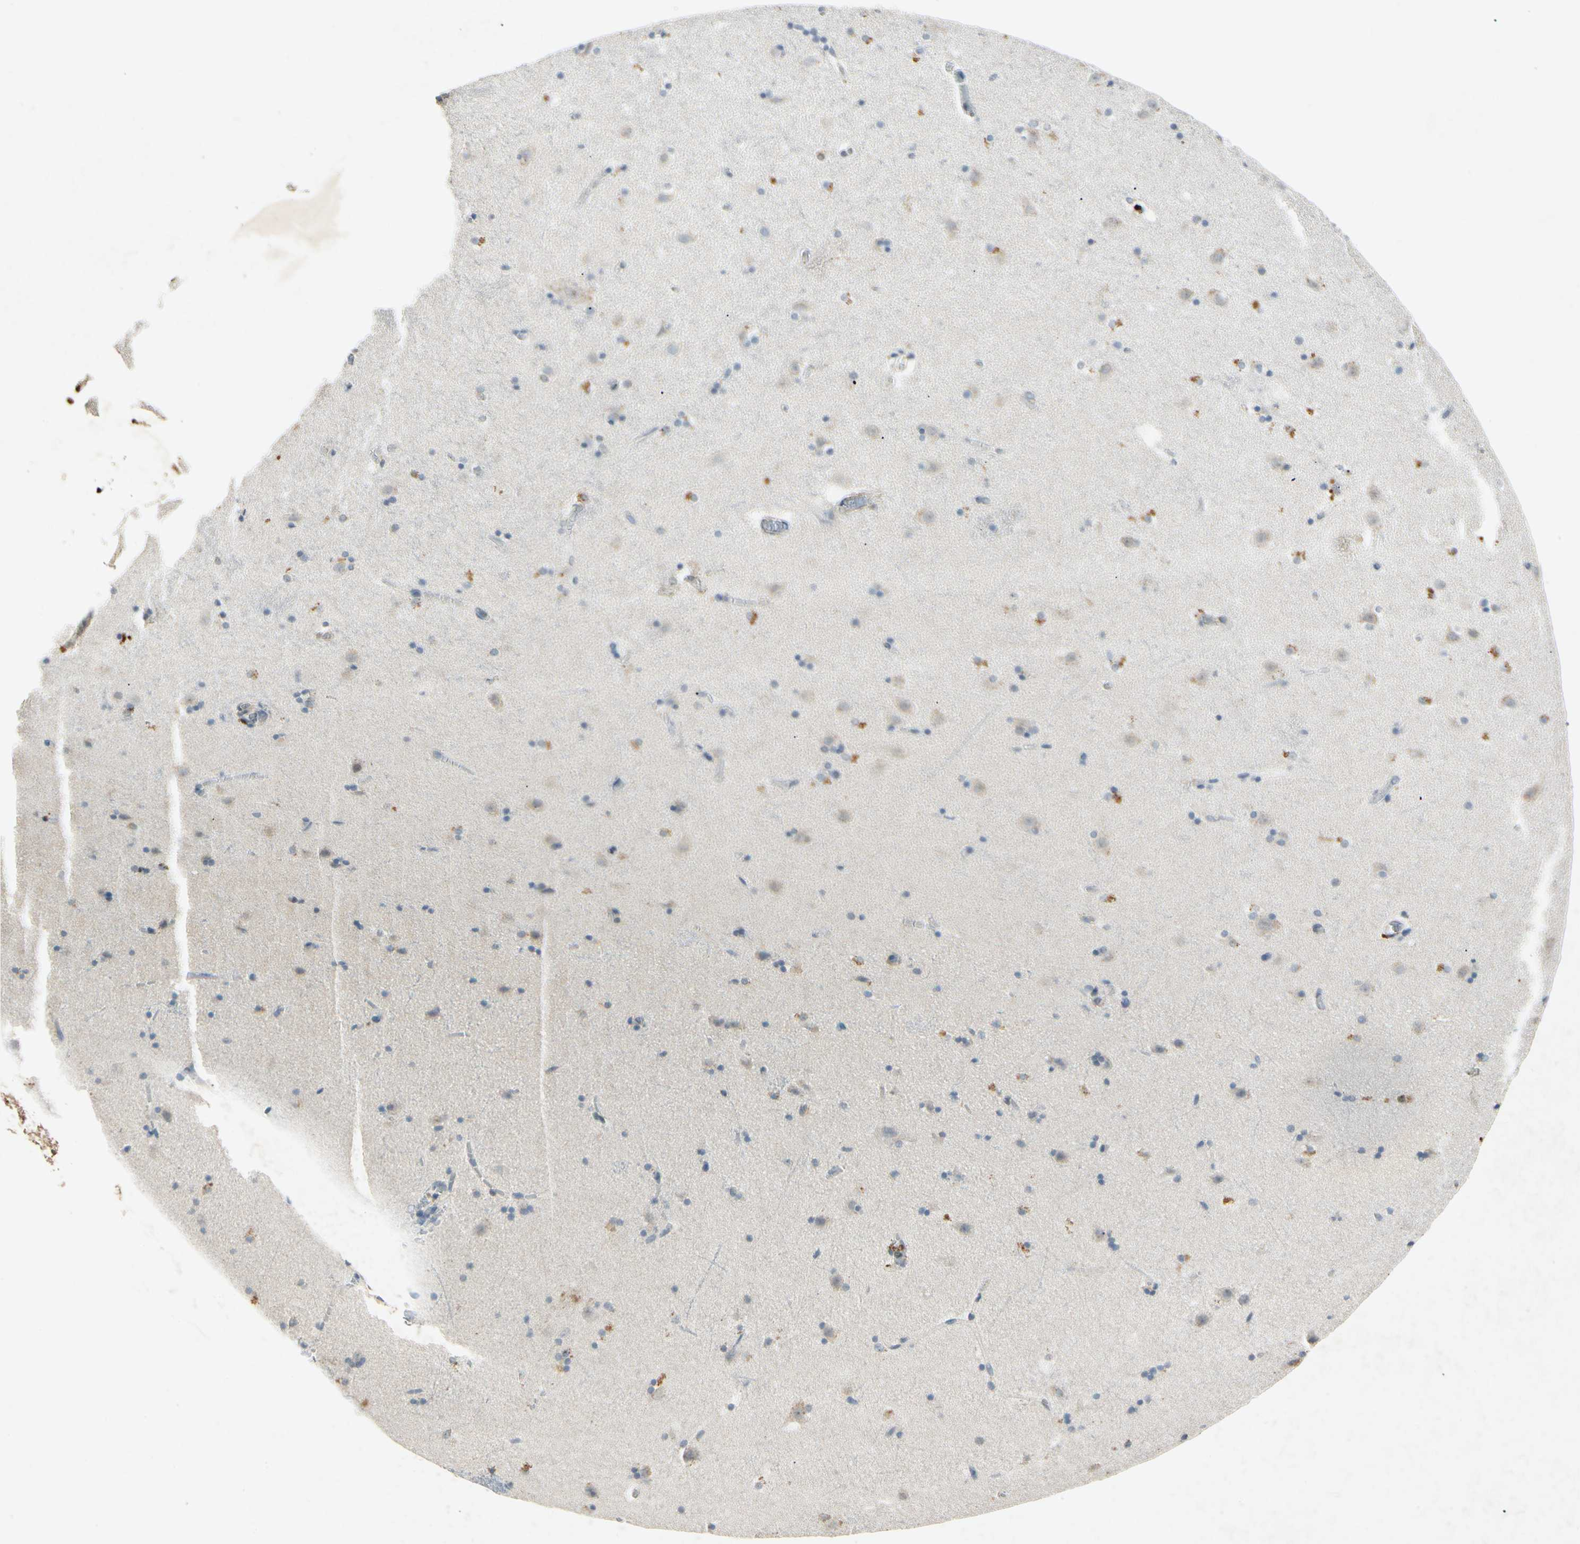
{"staining": {"intensity": "weak", "quantity": "25%-75%", "location": "cytoplasmic/membranous"}, "tissue": "caudate", "cell_type": "Glial cells", "image_type": "normal", "snomed": [{"axis": "morphology", "description": "Normal tissue, NOS"}, {"axis": "topography", "description": "Lateral ventricle wall"}], "caption": "A brown stain labels weak cytoplasmic/membranous staining of a protein in glial cells of normal human caudate.", "gene": "HSPA1B", "patient": {"sex": "male", "age": 45}}